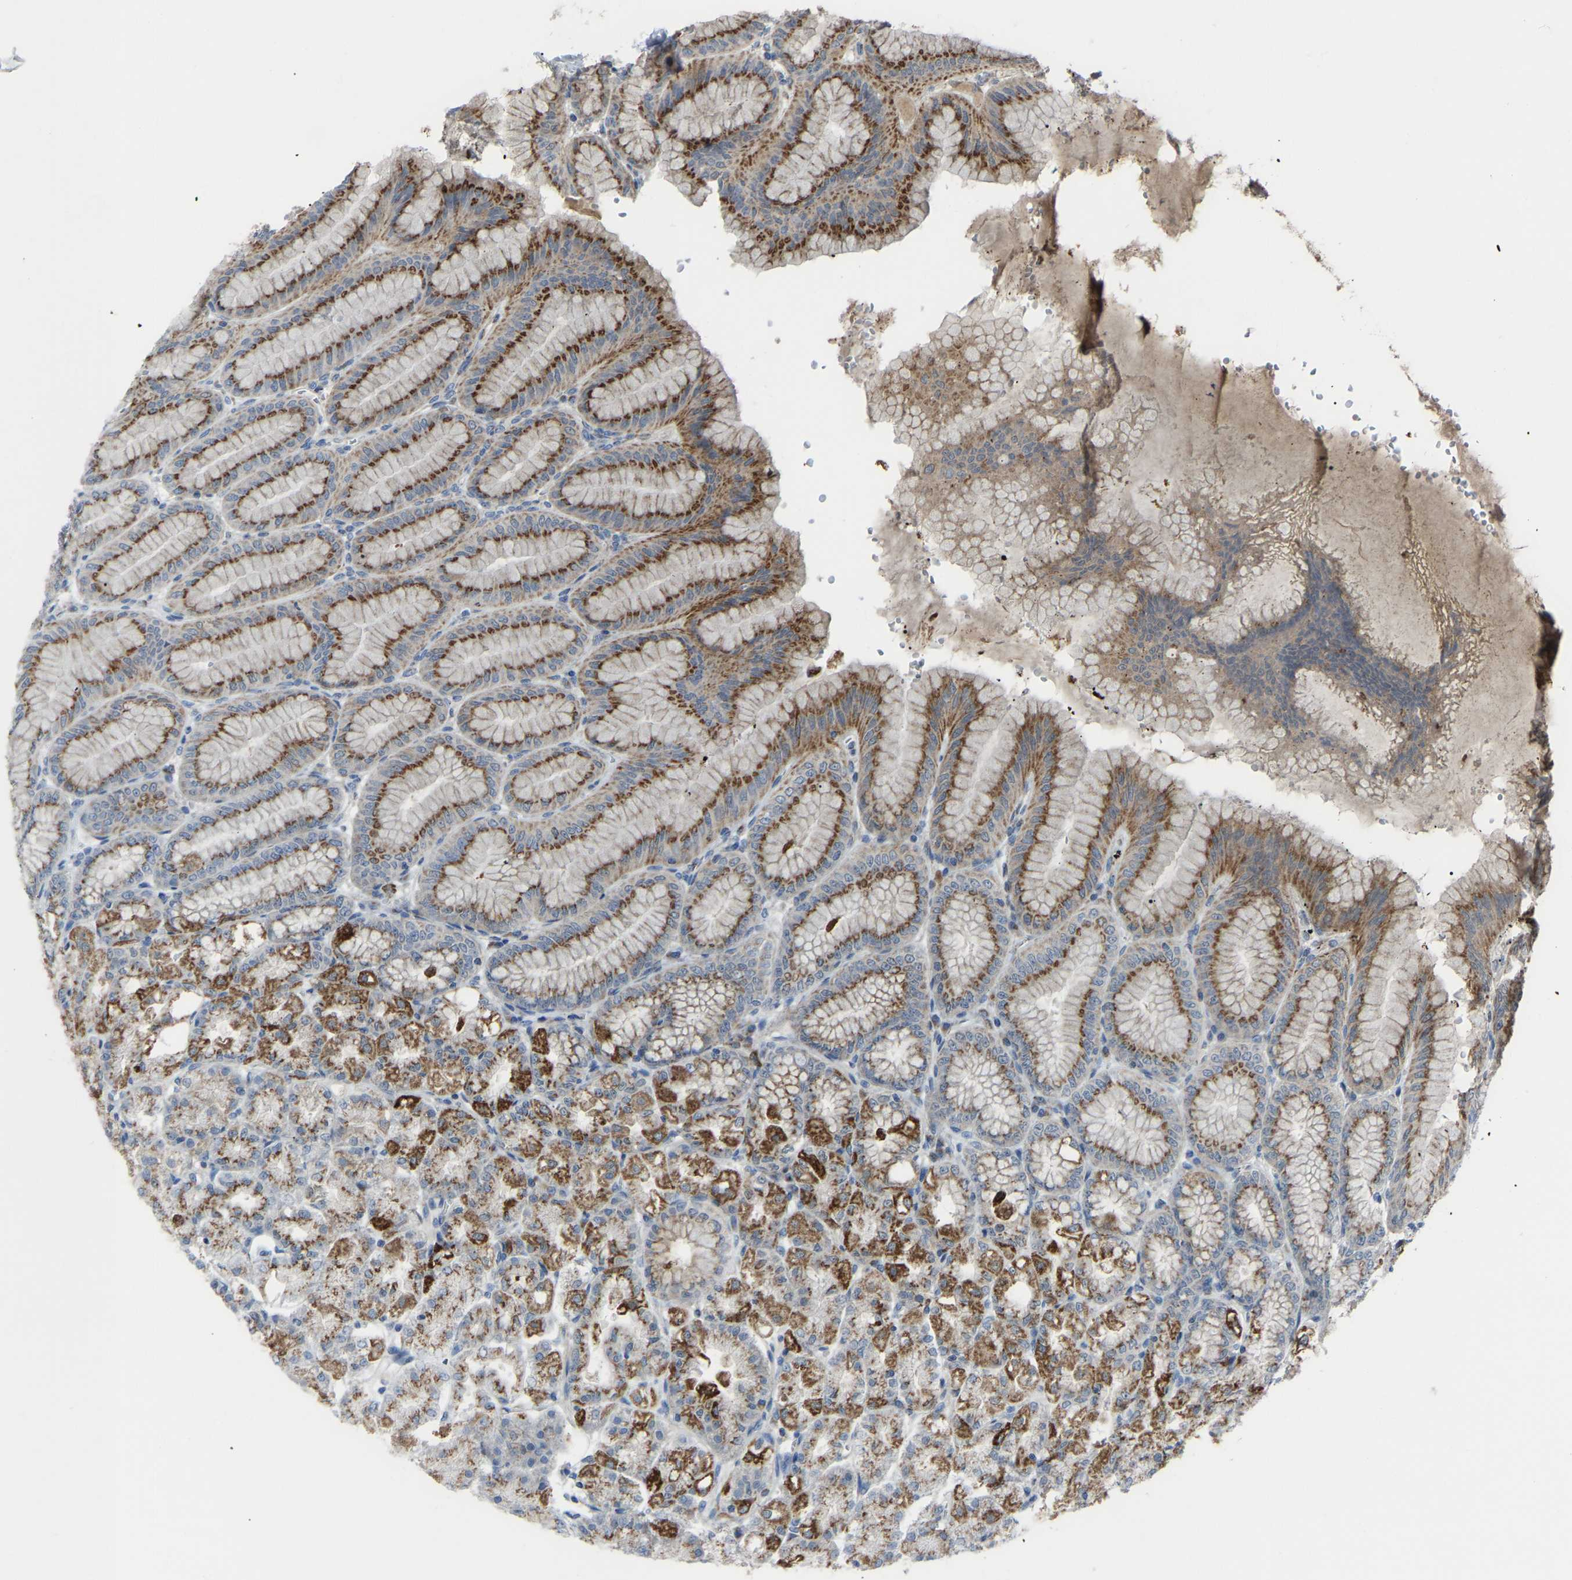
{"staining": {"intensity": "strong", "quantity": ">75%", "location": "cytoplasmic/membranous"}, "tissue": "stomach", "cell_type": "Glandular cells", "image_type": "normal", "snomed": [{"axis": "morphology", "description": "Normal tissue, NOS"}, {"axis": "topography", "description": "Stomach, lower"}], "caption": "IHC staining of unremarkable stomach, which displays high levels of strong cytoplasmic/membranous positivity in about >75% of glandular cells indicating strong cytoplasmic/membranous protein expression. The staining was performed using DAB (brown) for protein detection and nuclei were counterstained in hematoxylin (blue).", "gene": "CANT1", "patient": {"sex": "male", "age": 71}}